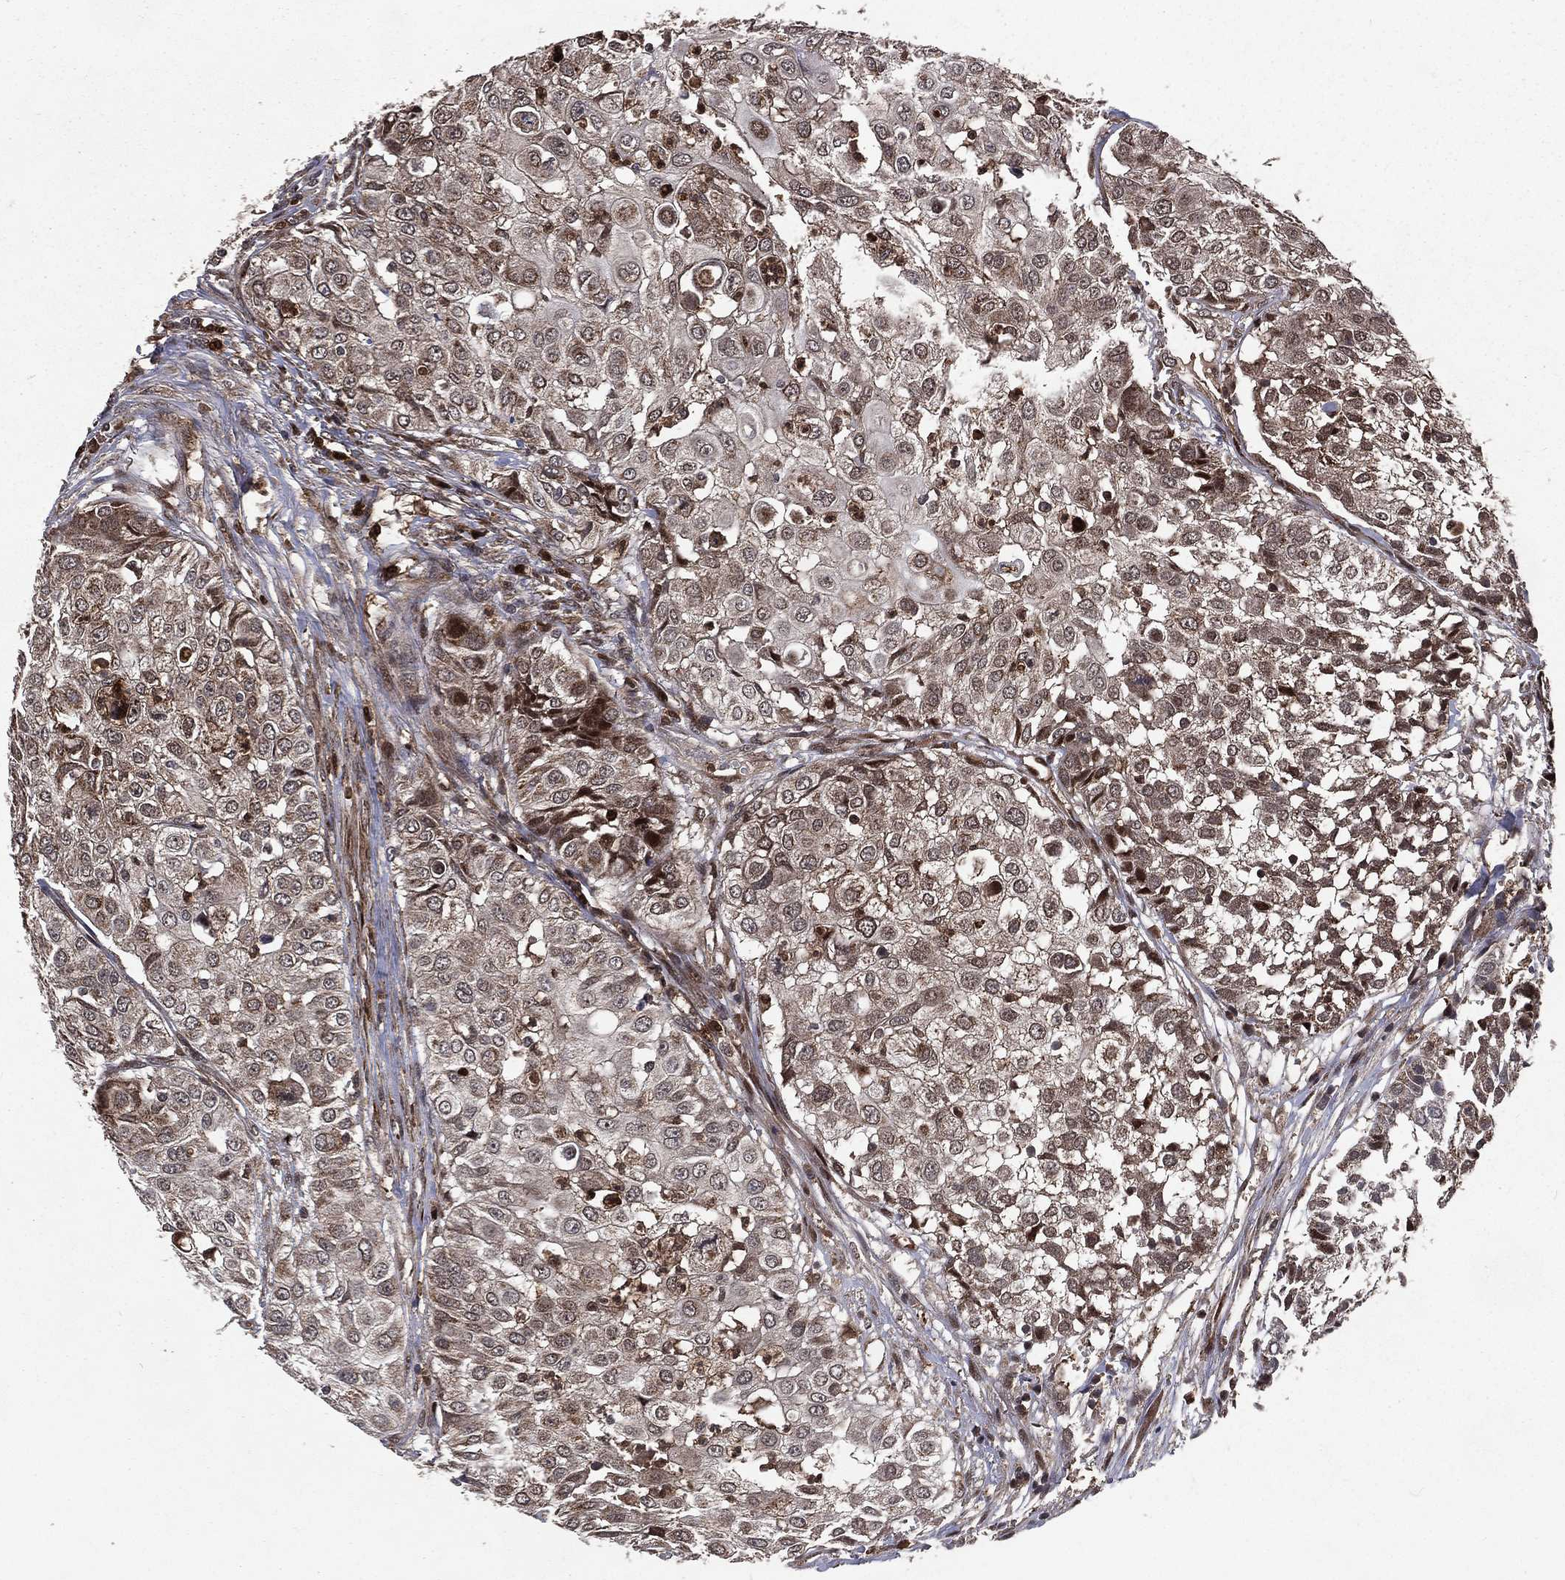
{"staining": {"intensity": "weak", "quantity": "25%-75%", "location": "cytoplasmic/membranous"}, "tissue": "urothelial cancer", "cell_type": "Tumor cells", "image_type": "cancer", "snomed": [{"axis": "morphology", "description": "Urothelial carcinoma, High grade"}, {"axis": "topography", "description": "Urinary bladder"}], "caption": "High-power microscopy captured an immunohistochemistry (IHC) histopathology image of urothelial cancer, revealing weak cytoplasmic/membranous positivity in approximately 25%-75% of tumor cells. (IHC, brightfield microscopy, high magnification).", "gene": "LENG8", "patient": {"sex": "female", "age": 79}}